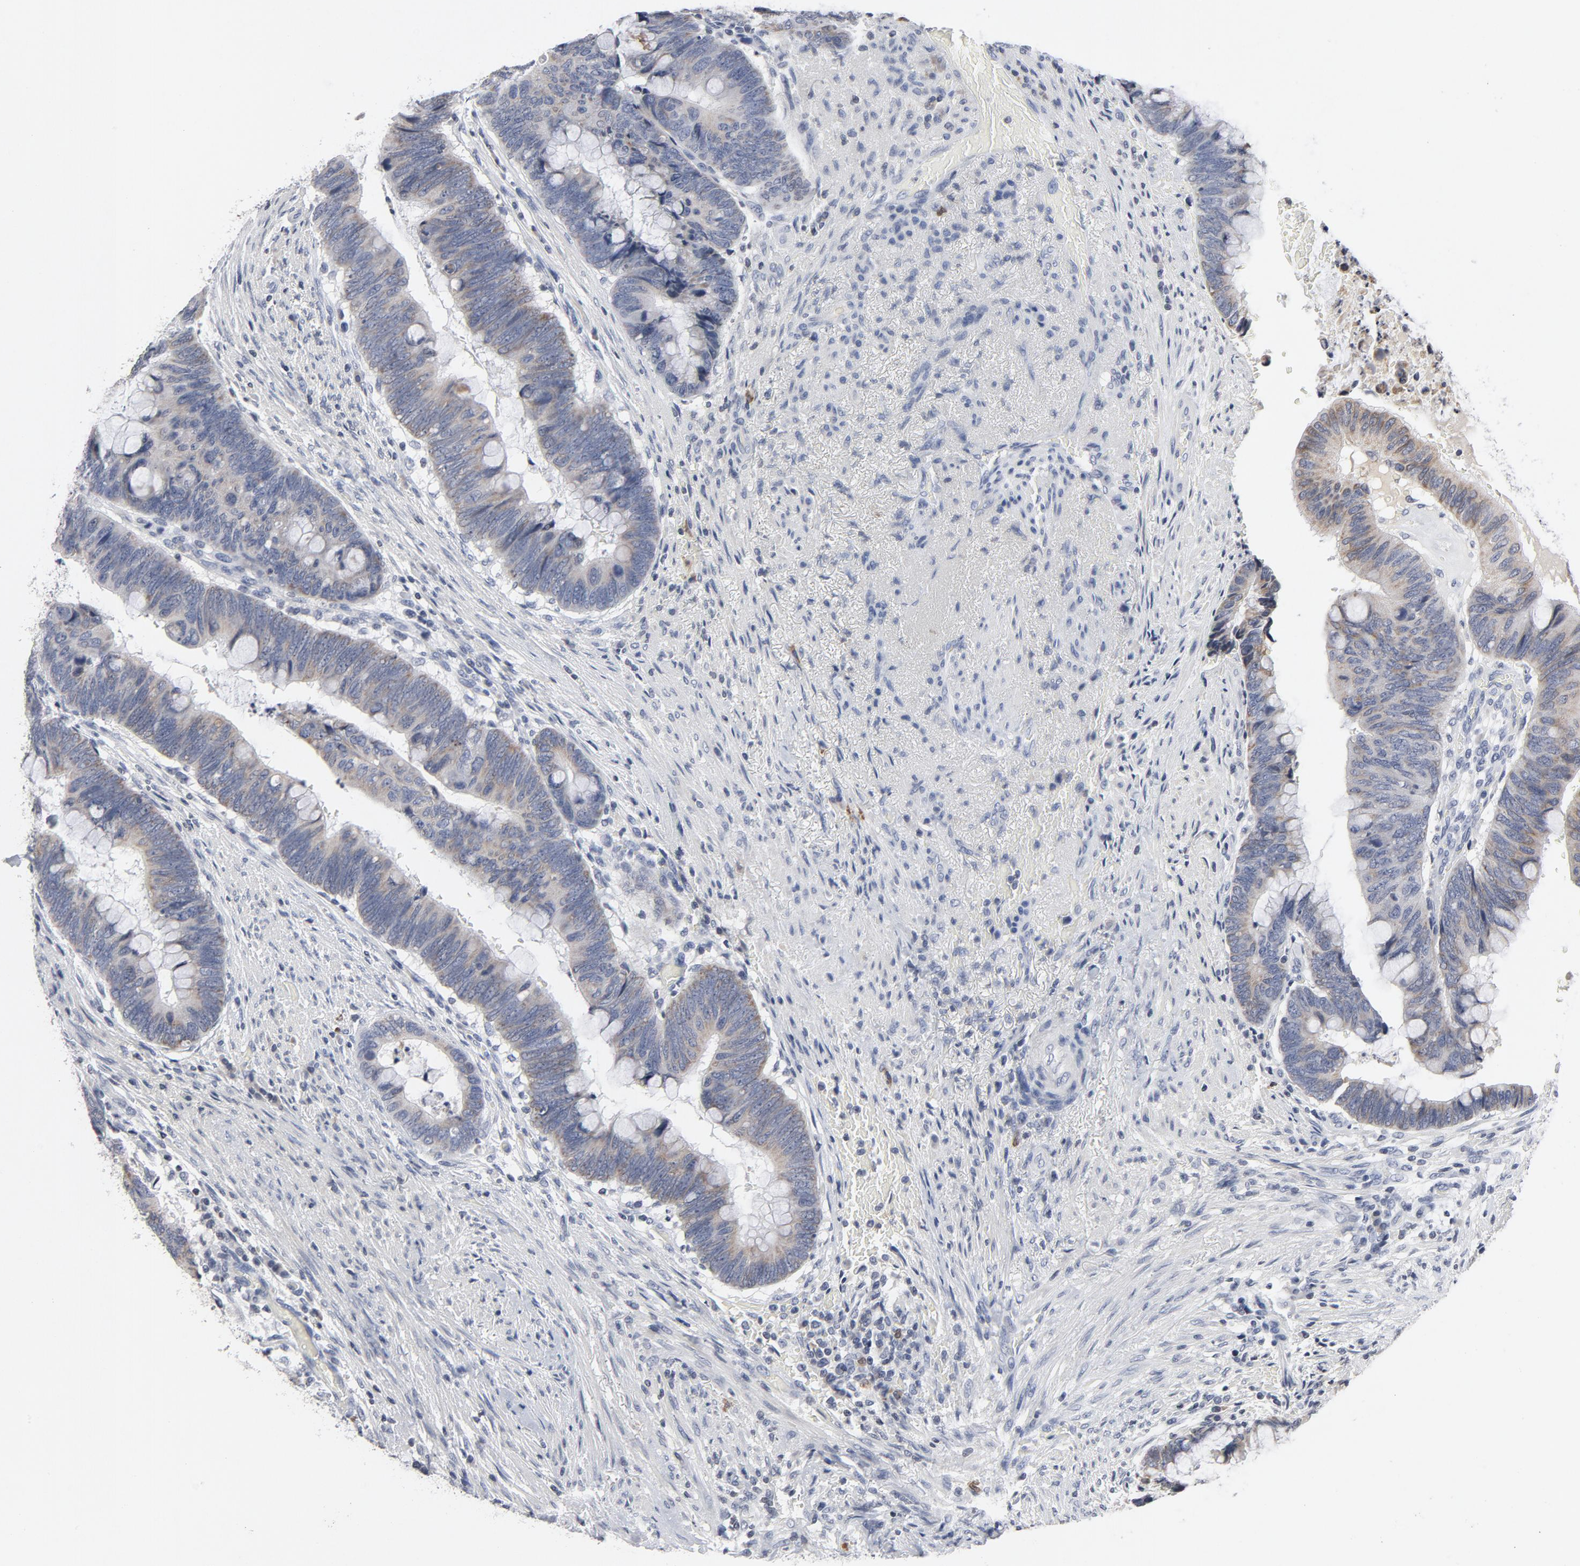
{"staining": {"intensity": "weak", "quantity": "25%-75%", "location": "cytoplasmic/membranous"}, "tissue": "colorectal cancer", "cell_type": "Tumor cells", "image_type": "cancer", "snomed": [{"axis": "morphology", "description": "Normal tissue, NOS"}, {"axis": "morphology", "description": "Adenocarcinoma, NOS"}, {"axis": "topography", "description": "Rectum"}], "caption": "Immunohistochemical staining of human colorectal cancer (adenocarcinoma) demonstrates low levels of weak cytoplasmic/membranous protein positivity in about 25%-75% of tumor cells.", "gene": "TCL1A", "patient": {"sex": "male", "age": 92}}